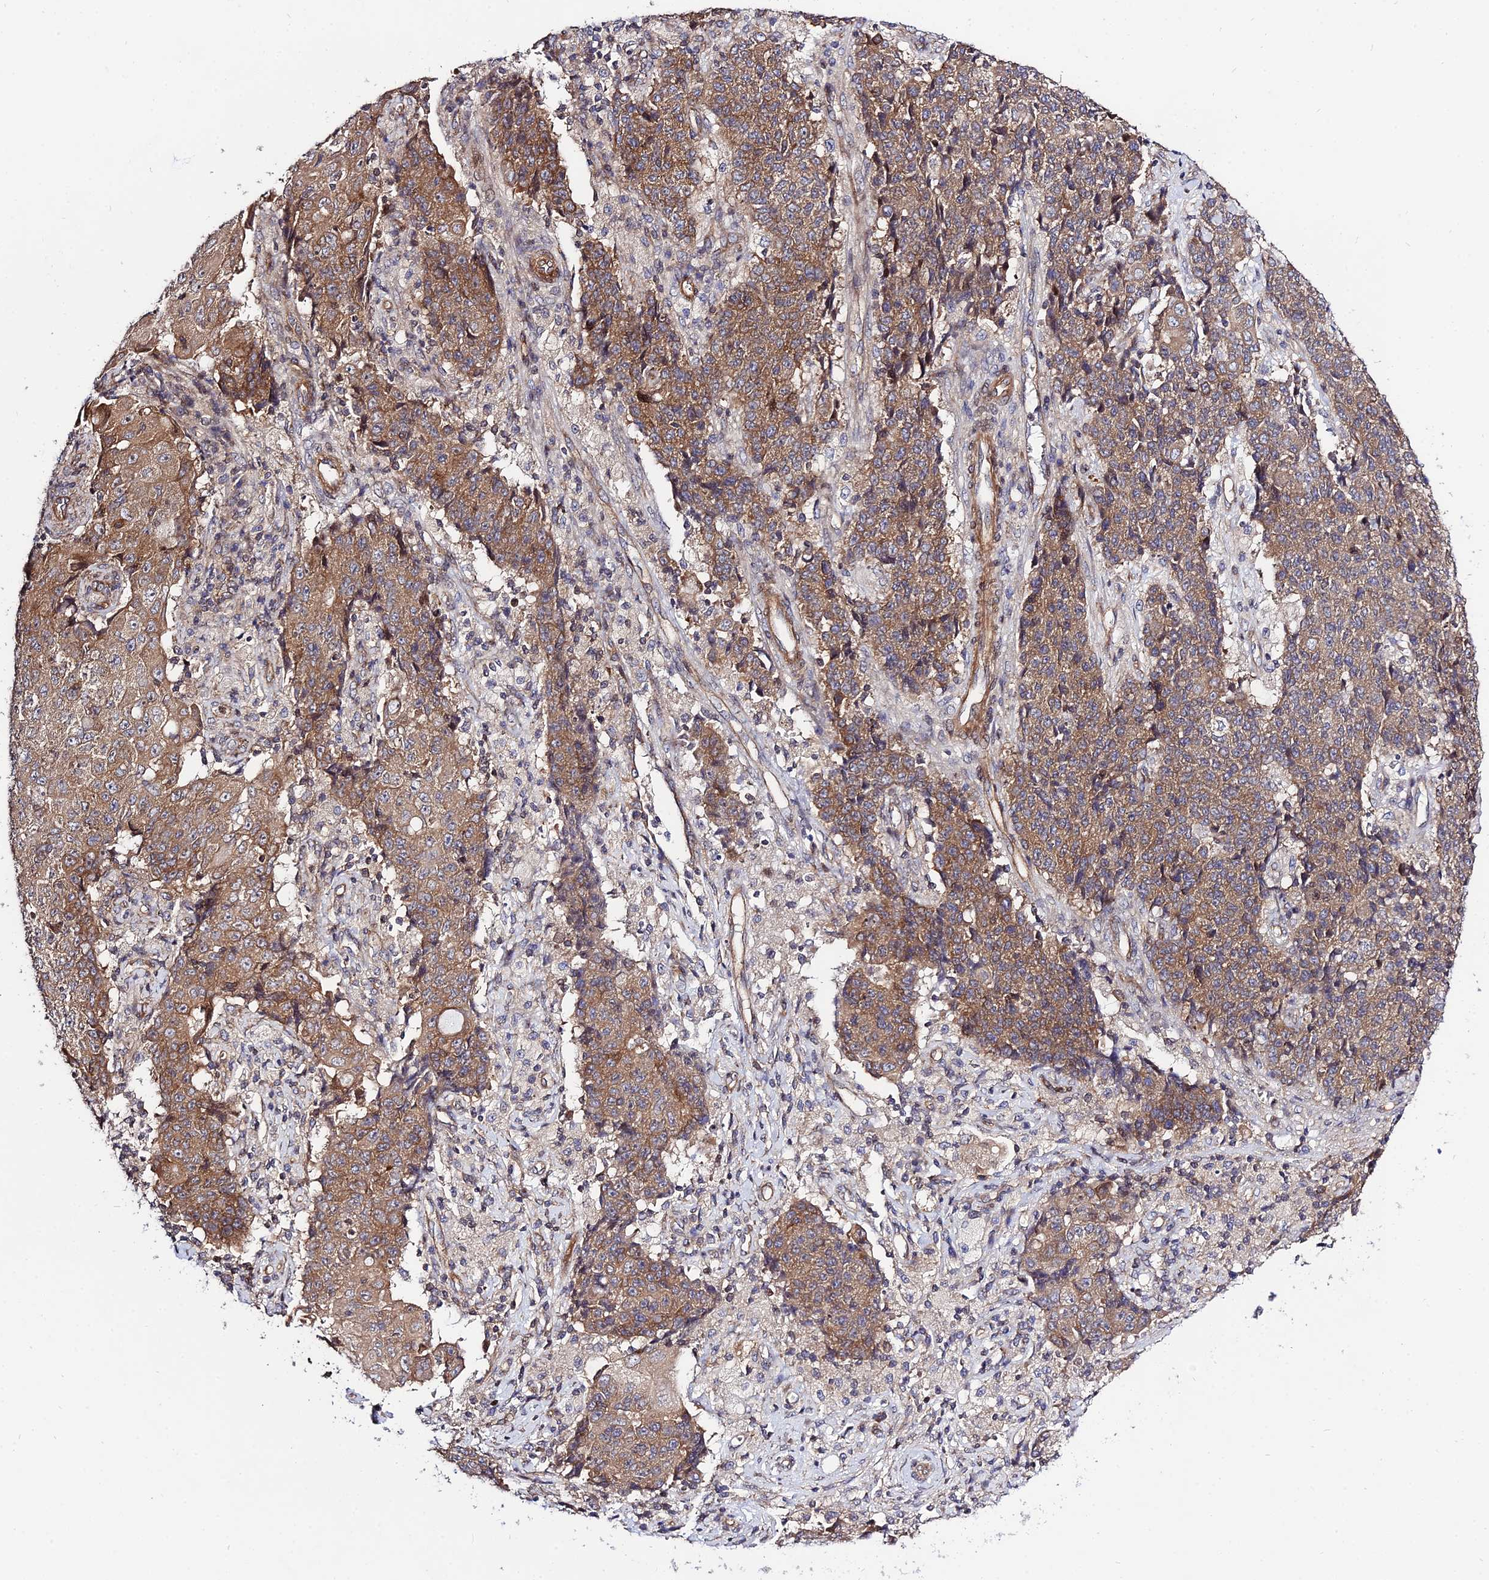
{"staining": {"intensity": "moderate", "quantity": ">75%", "location": "cytoplasmic/membranous"}, "tissue": "ovarian cancer", "cell_type": "Tumor cells", "image_type": "cancer", "snomed": [{"axis": "morphology", "description": "Carcinoma, endometroid"}, {"axis": "topography", "description": "Ovary"}], "caption": "DAB immunohistochemical staining of ovarian cancer displays moderate cytoplasmic/membranous protein positivity in approximately >75% of tumor cells.", "gene": "SMG6", "patient": {"sex": "female", "age": 42}}